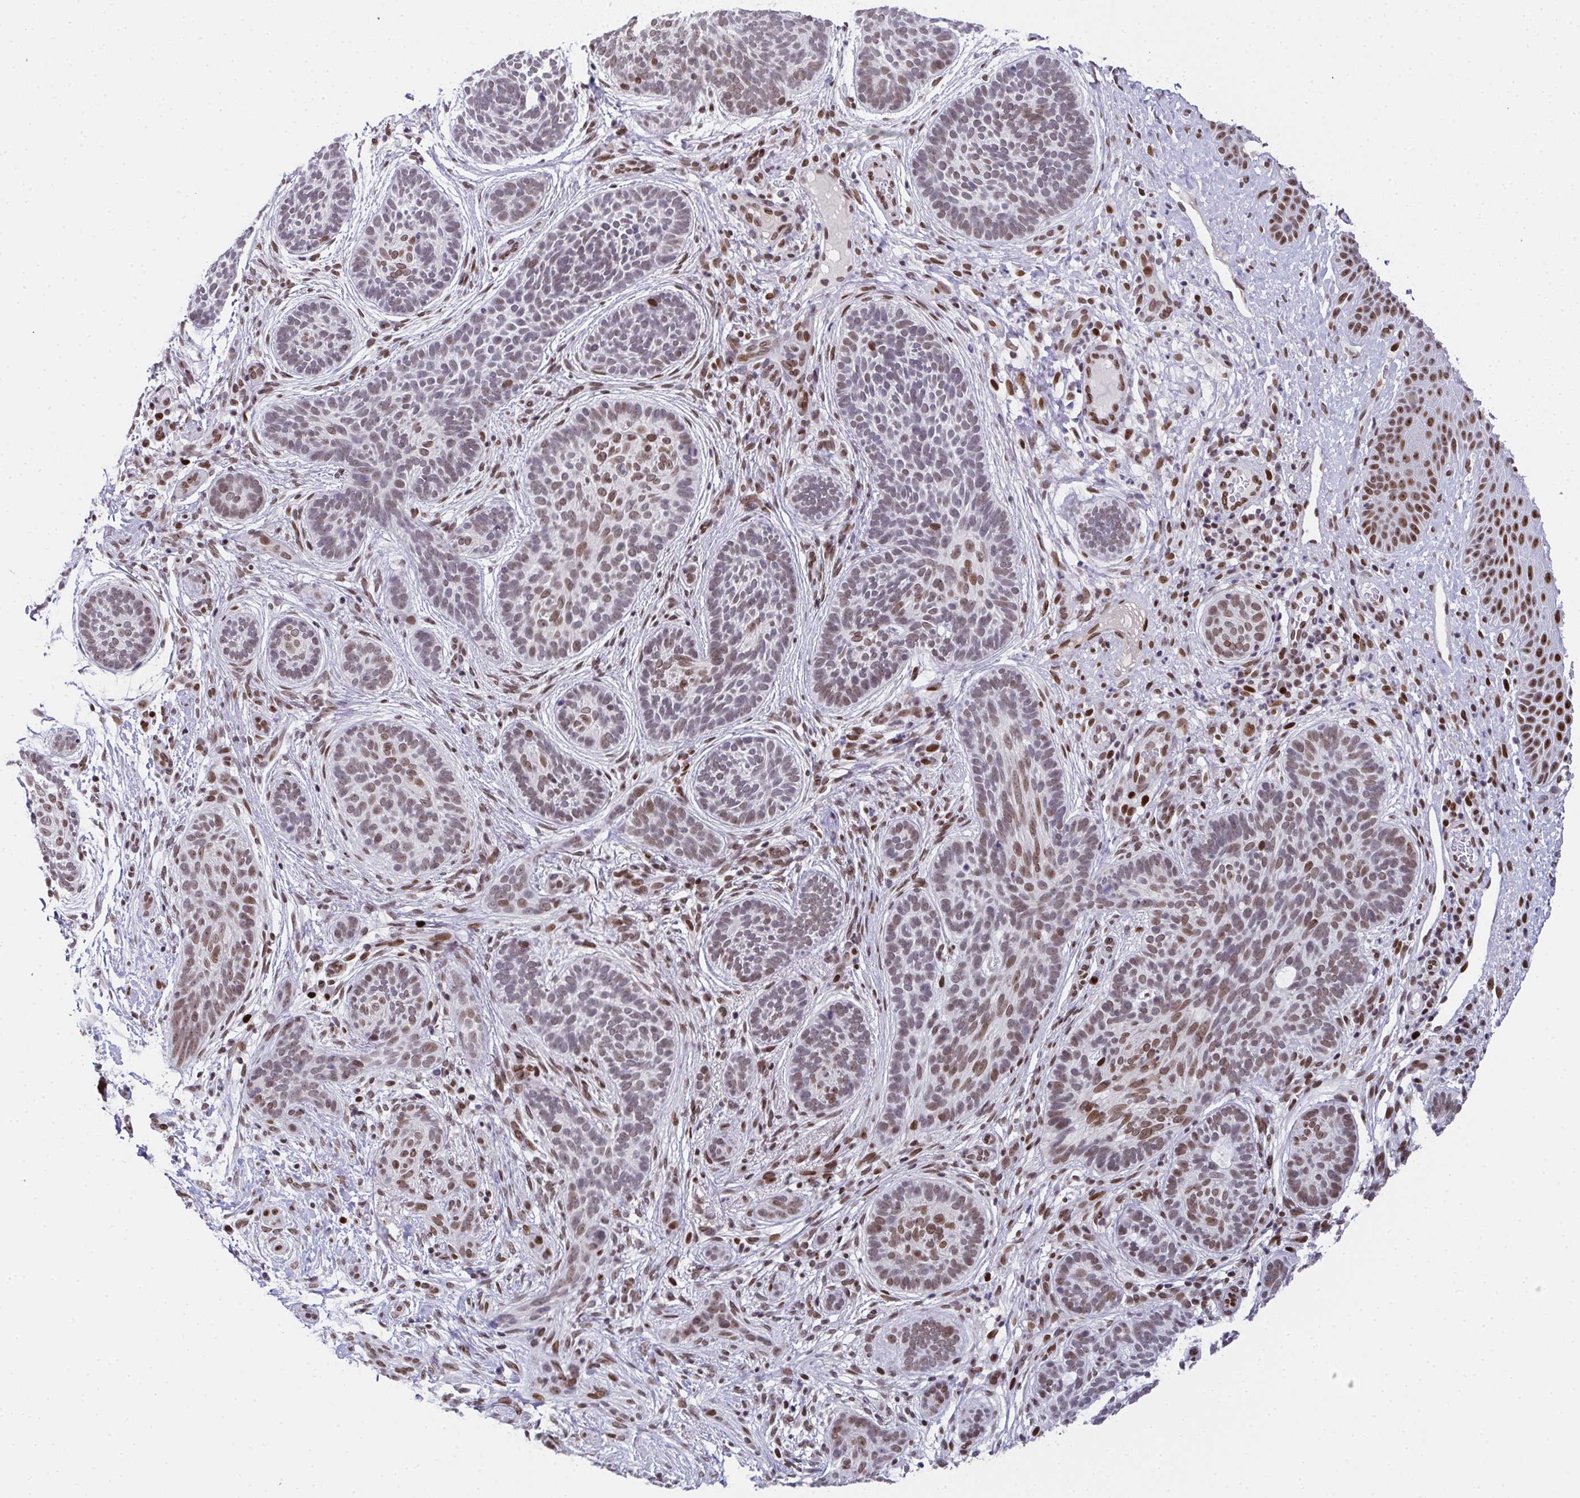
{"staining": {"intensity": "weak", "quantity": "25%-75%", "location": "nuclear"}, "tissue": "skin cancer", "cell_type": "Tumor cells", "image_type": "cancer", "snomed": [{"axis": "morphology", "description": "Basal cell carcinoma"}, {"axis": "topography", "description": "Skin"}], "caption": "This is an image of IHC staining of skin basal cell carcinoma, which shows weak staining in the nuclear of tumor cells.", "gene": "RB1", "patient": {"sex": "male", "age": 63}}